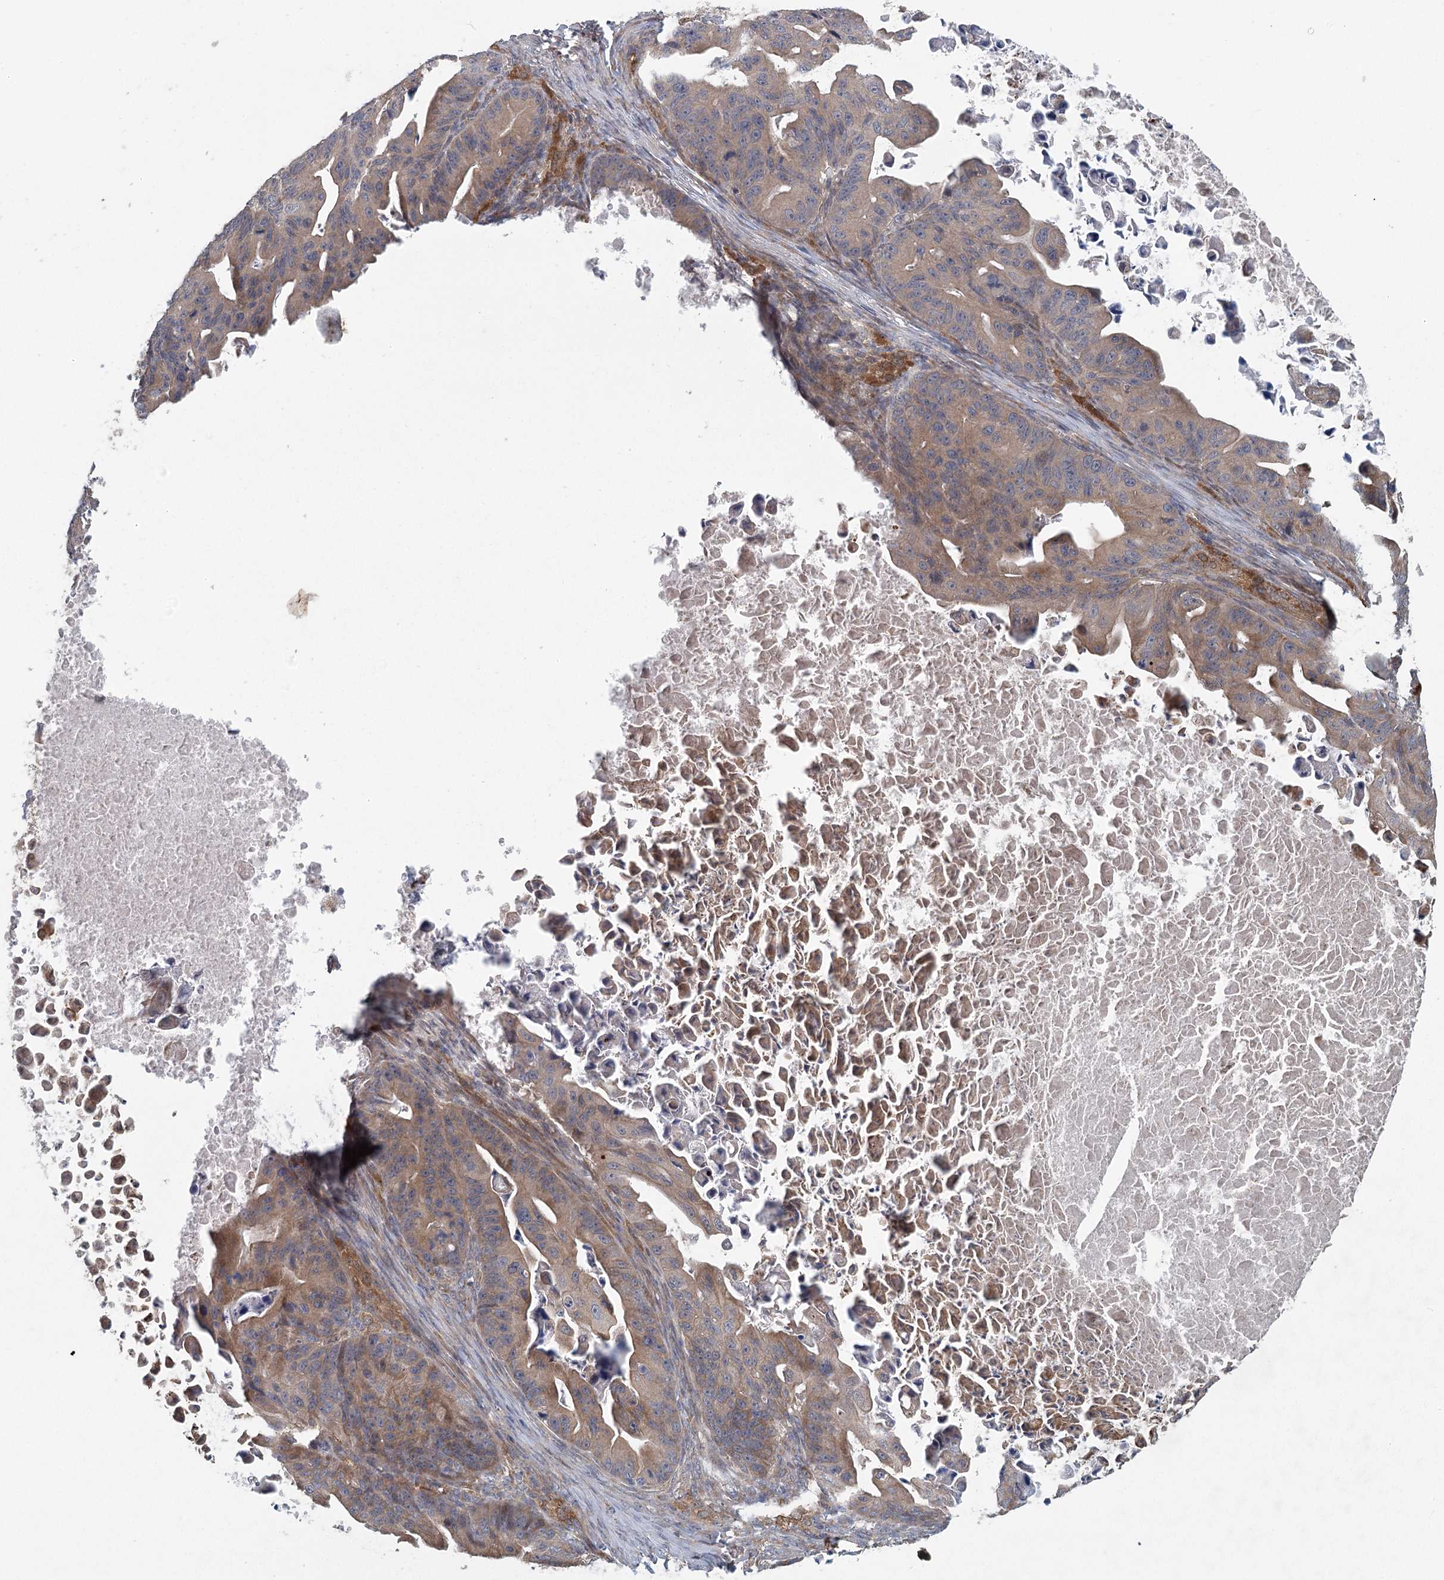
{"staining": {"intensity": "moderate", "quantity": ">75%", "location": "cytoplasmic/membranous"}, "tissue": "ovarian cancer", "cell_type": "Tumor cells", "image_type": "cancer", "snomed": [{"axis": "morphology", "description": "Cystadenocarcinoma, mucinous, NOS"}, {"axis": "topography", "description": "Ovary"}], "caption": "The micrograph shows immunohistochemical staining of ovarian cancer. There is moderate cytoplasmic/membranous staining is seen in about >75% of tumor cells.", "gene": "LRRC14B", "patient": {"sex": "female", "age": 37}}